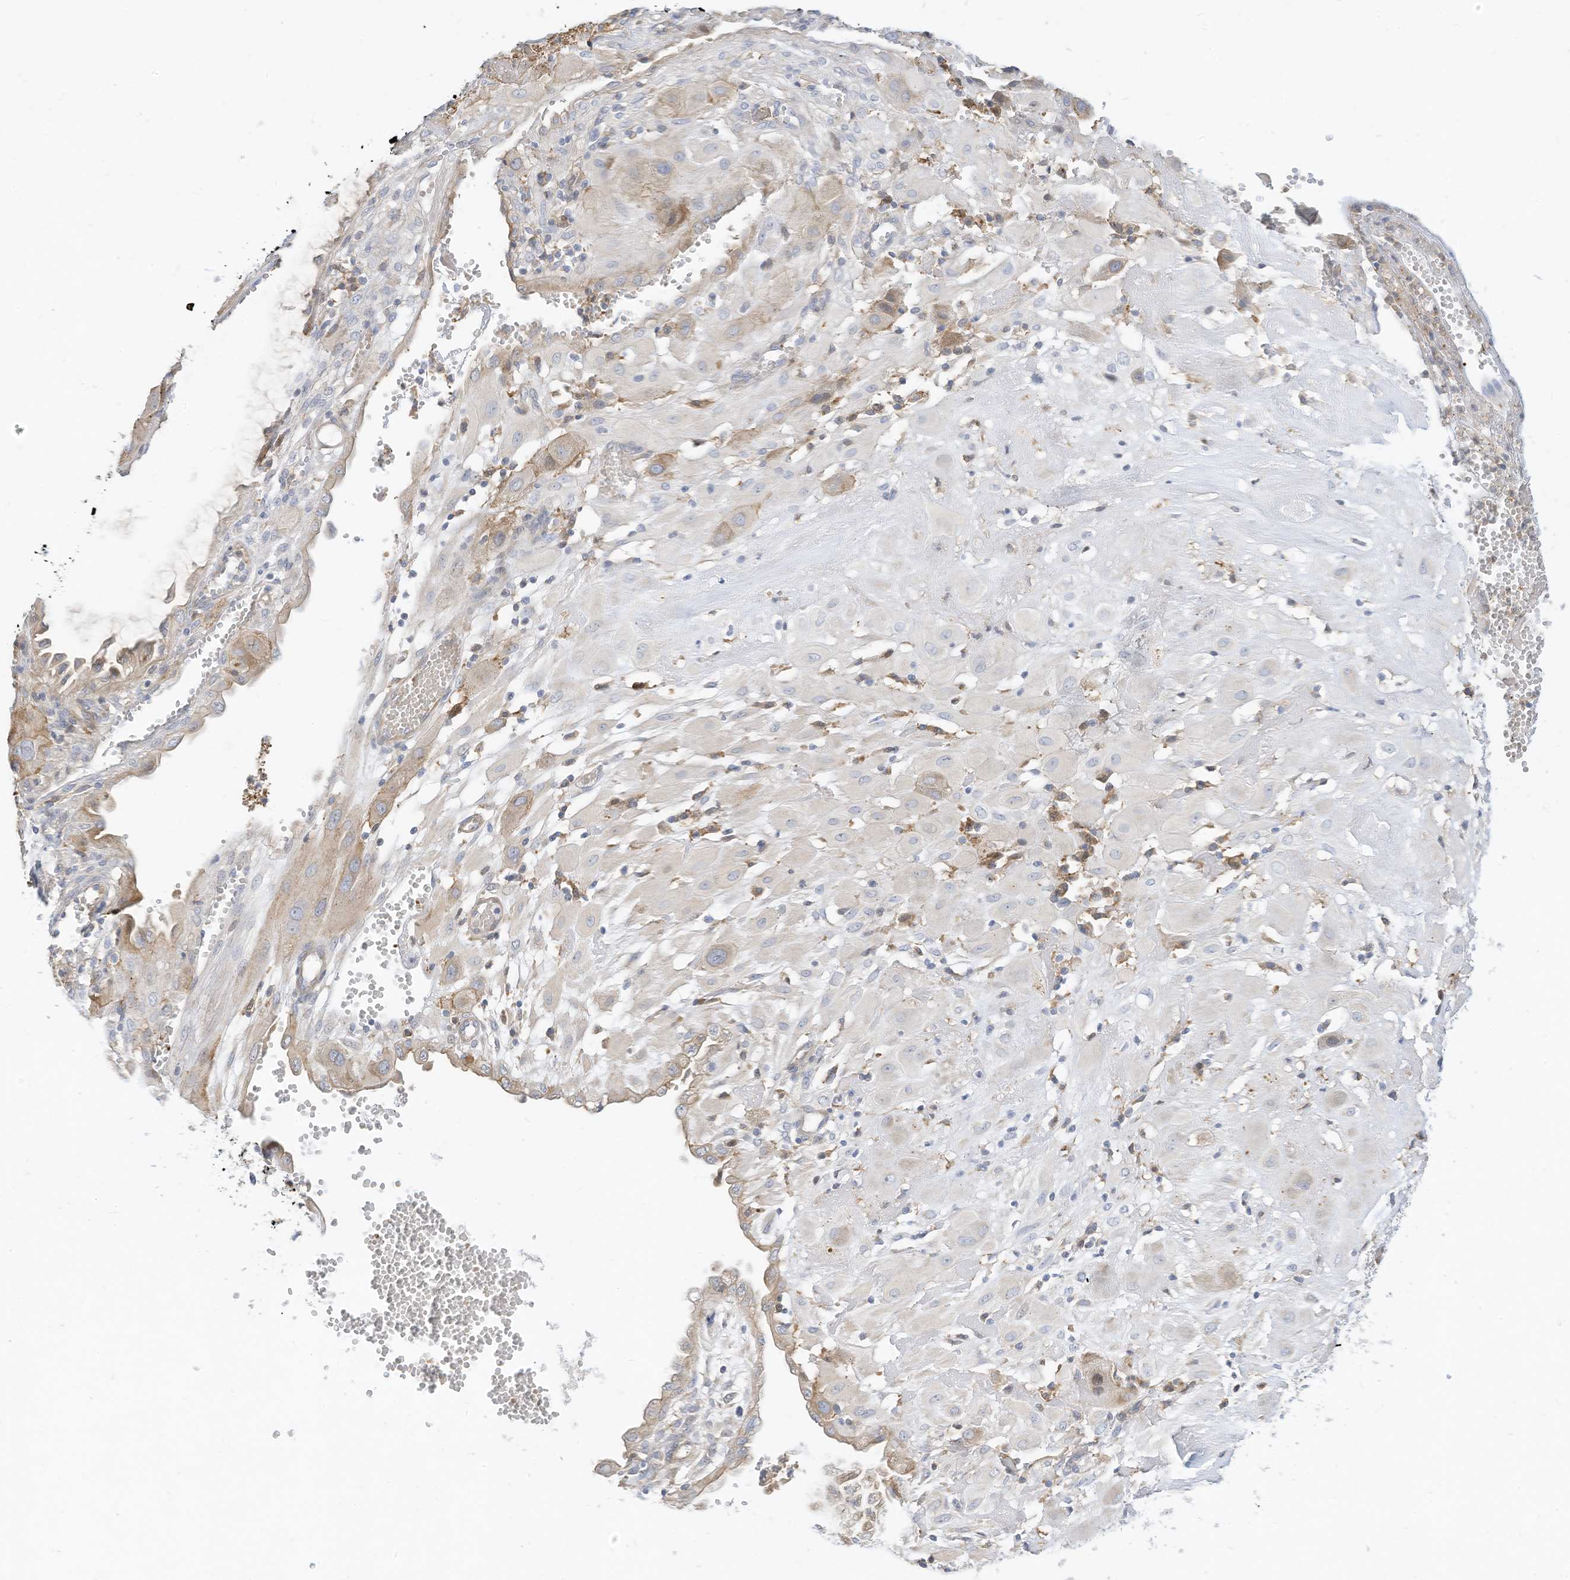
{"staining": {"intensity": "weak", "quantity": "<25%", "location": "cytoplasmic/membranous"}, "tissue": "cervical cancer", "cell_type": "Tumor cells", "image_type": "cancer", "snomed": [{"axis": "morphology", "description": "Squamous cell carcinoma, NOS"}, {"axis": "topography", "description": "Cervix"}], "caption": "This is an IHC image of cervical squamous cell carcinoma. There is no positivity in tumor cells.", "gene": "ATP13A1", "patient": {"sex": "female", "age": 34}}